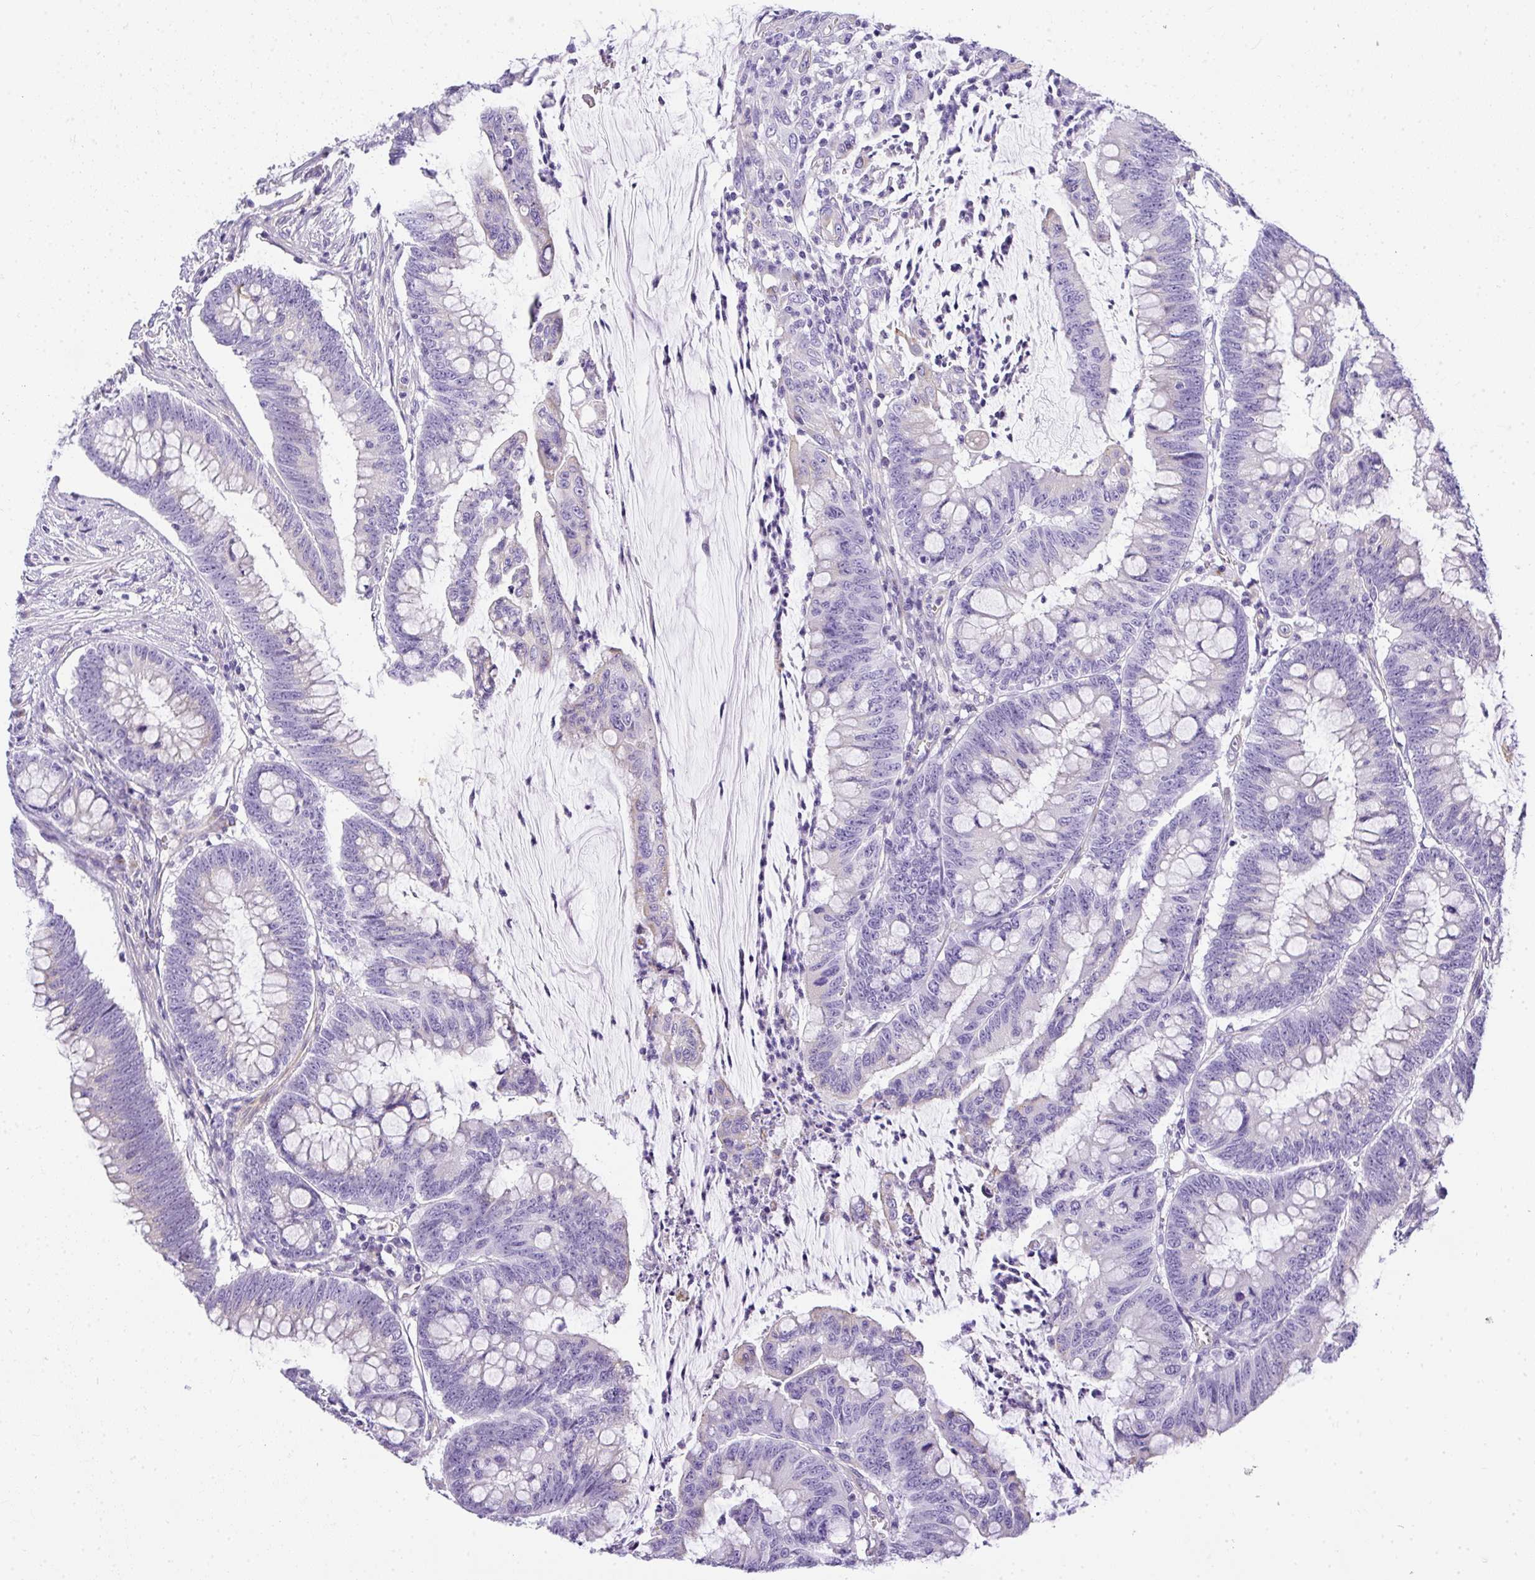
{"staining": {"intensity": "negative", "quantity": "none", "location": "none"}, "tissue": "colorectal cancer", "cell_type": "Tumor cells", "image_type": "cancer", "snomed": [{"axis": "morphology", "description": "Adenocarcinoma, NOS"}, {"axis": "topography", "description": "Colon"}], "caption": "This is a histopathology image of IHC staining of colorectal adenocarcinoma, which shows no staining in tumor cells.", "gene": "PLPPR3", "patient": {"sex": "male", "age": 62}}